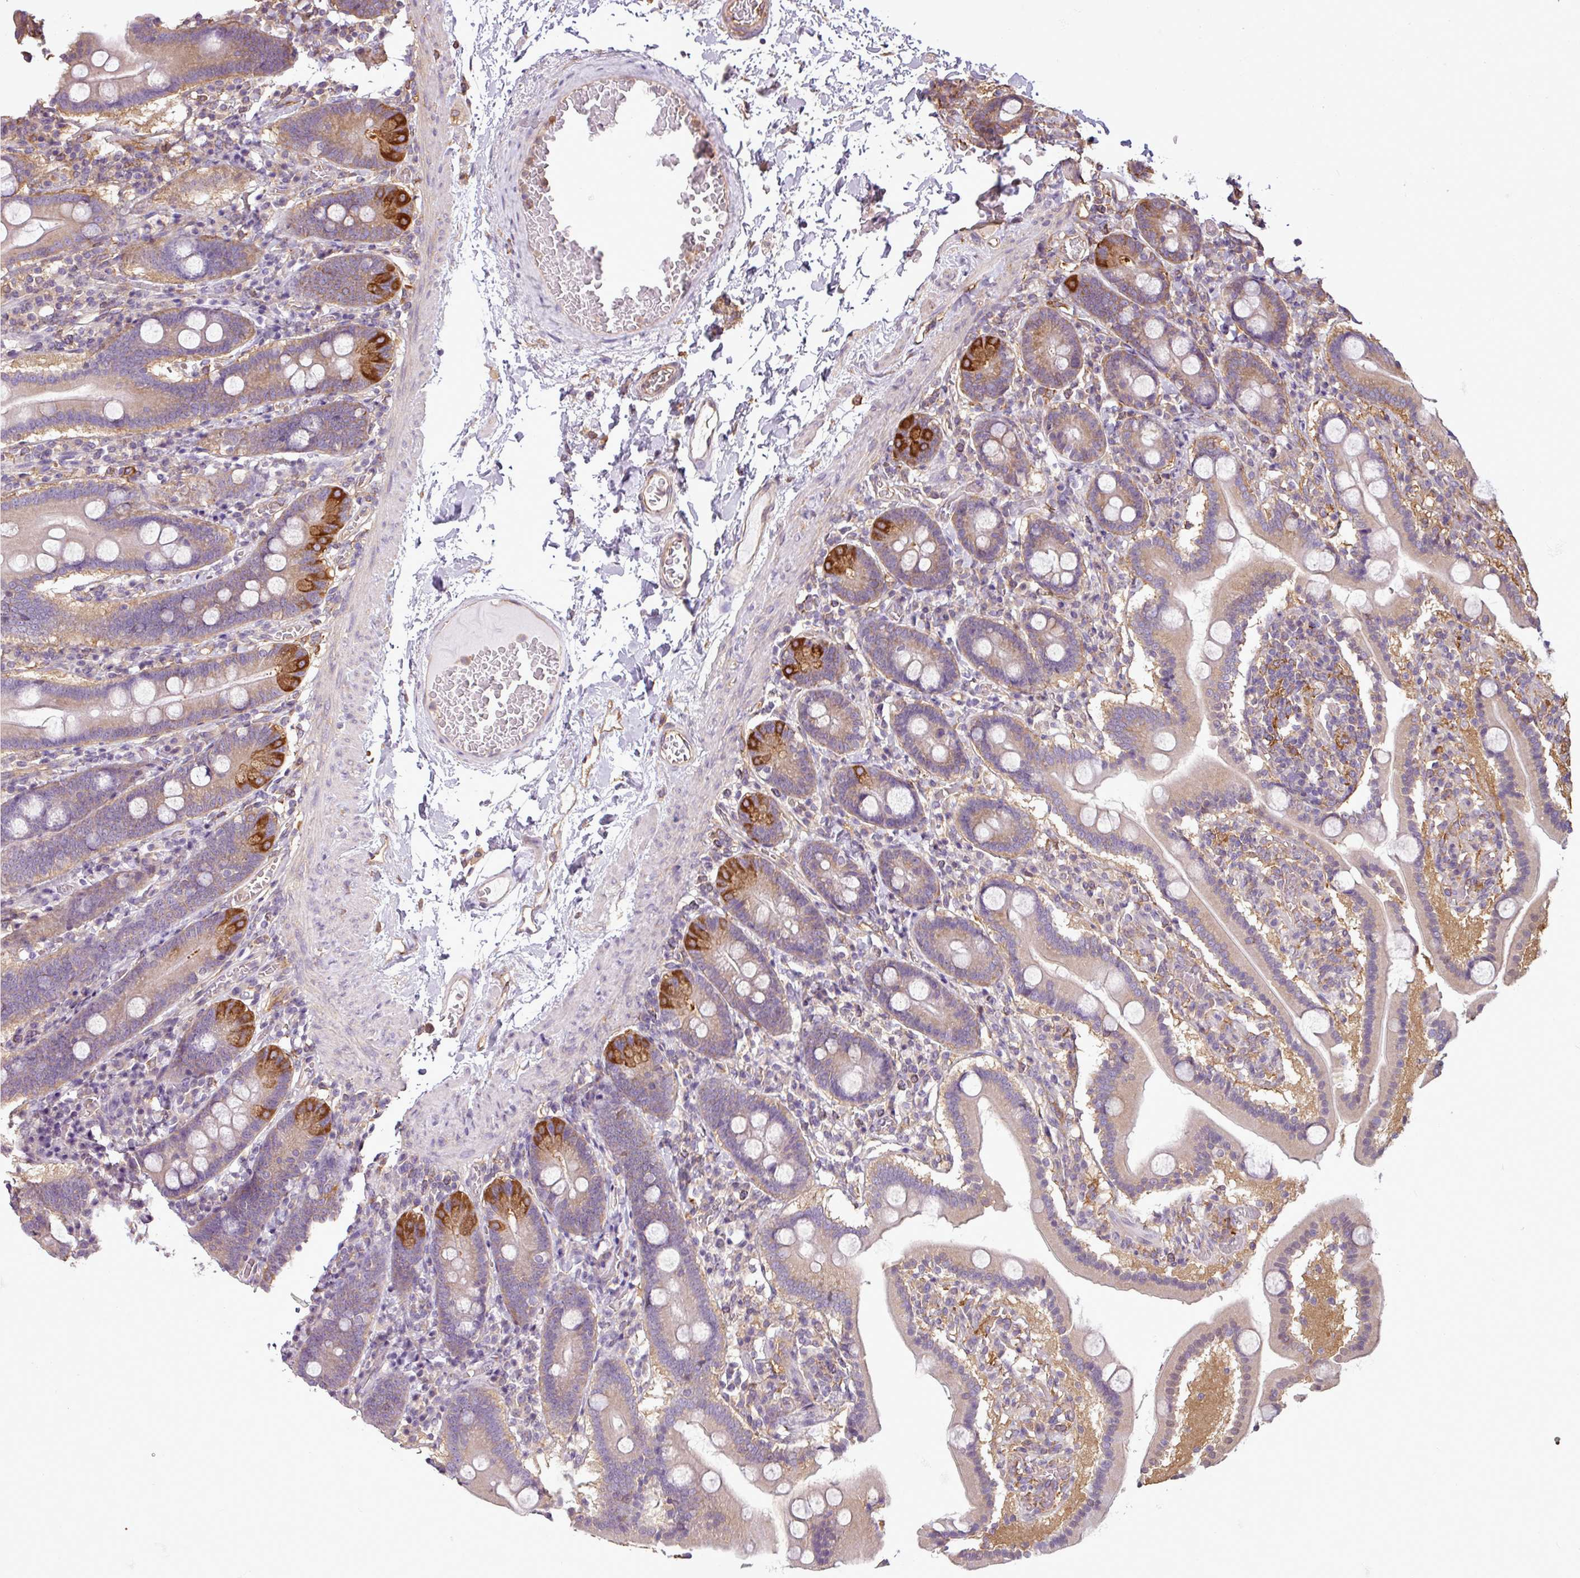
{"staining": {"intensity": "strong", "quantity": "<25%", "location": "cytoplasmic/membranous"}, "tissue": "duodenum", "cell_type": "Glandular cells", "image_type": "normal", "snomed": [{"axis": "morphology", "description": "Normal tissue, NOS"}, {"axis": "topography", "description": "Duodenum"}], "caption": "An immunohistochemistry (IHC) micrograph of normal tissue is shown. Protein staining in brown shows strong cytoplasmic/membranous positivity in duodenum within glandular cells. The staining was performed using DAB to visualize the protein expression in brown, while the nuclei were stained in blue with hematoxylin (Magnification: 20x).", "gene": "PACSIN2", "patient": {"sex": "male", "age": 55}}